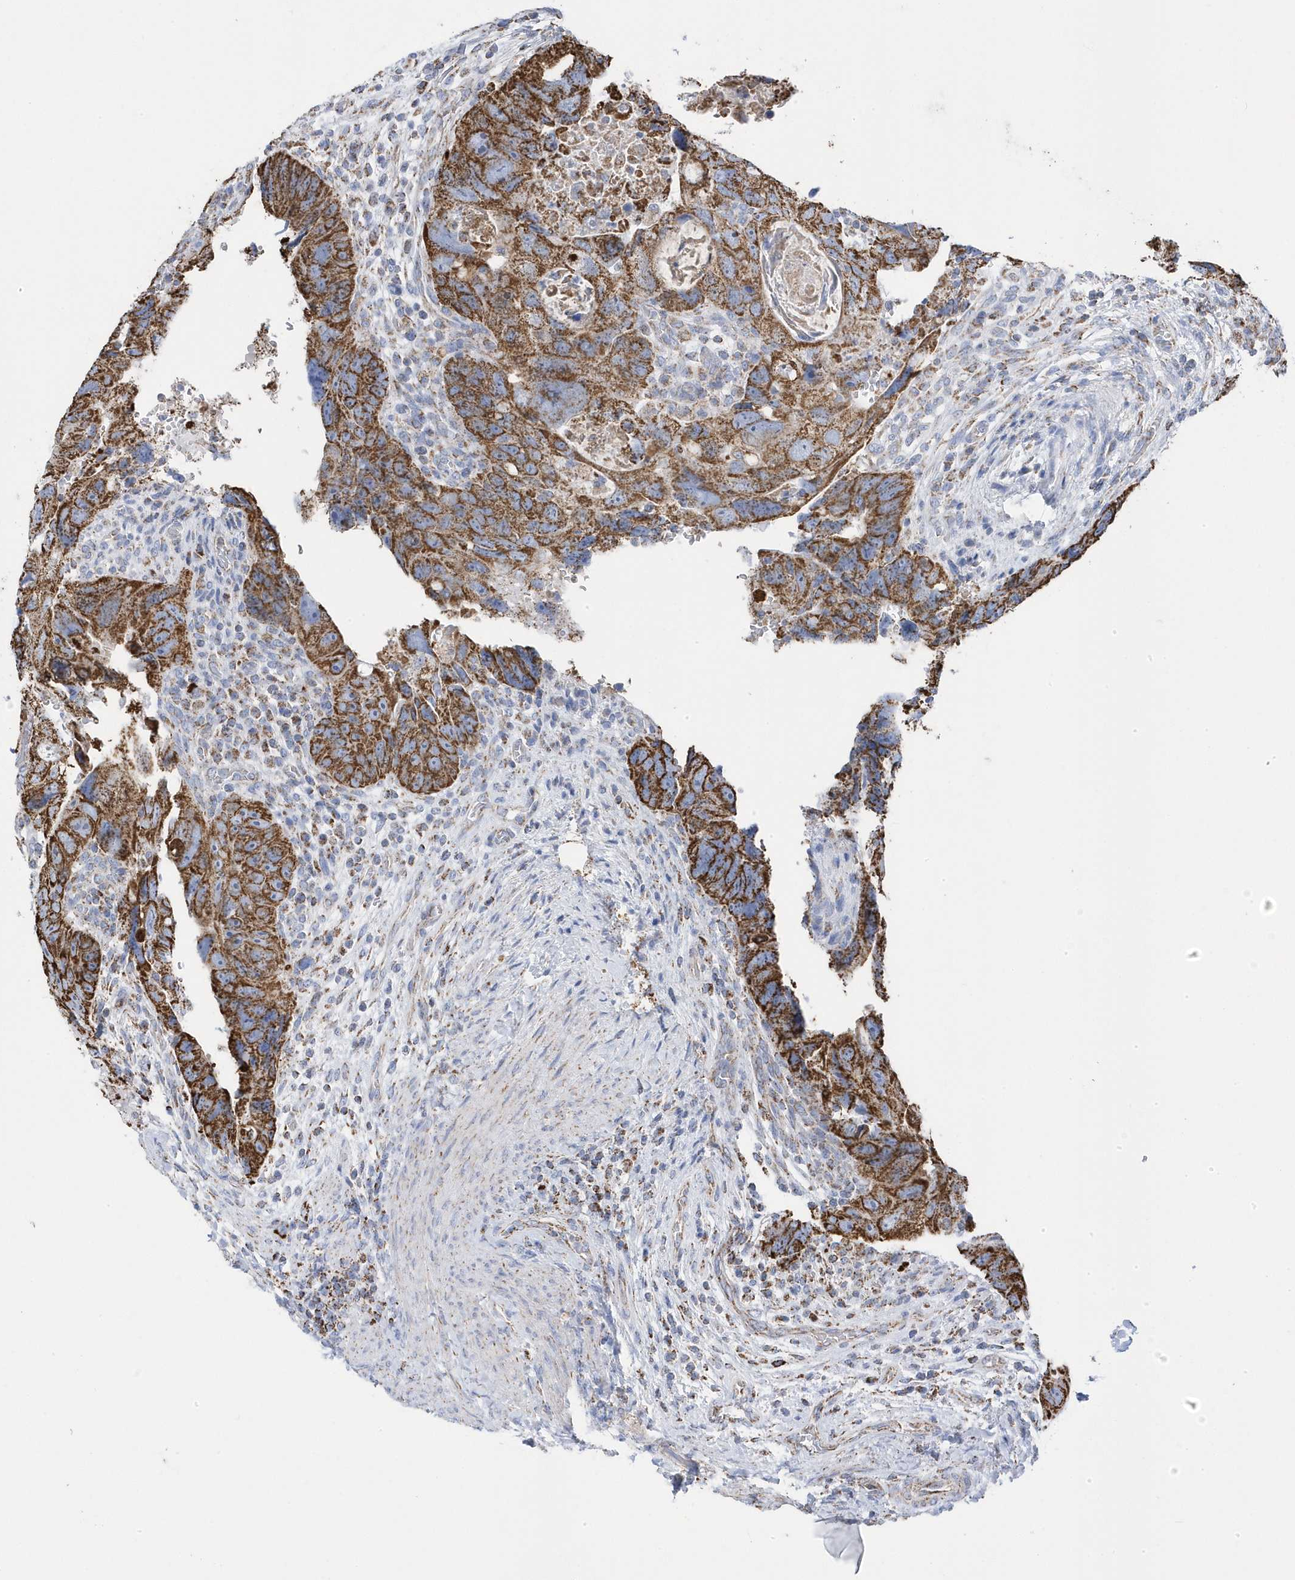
{"staining": {"intensity": "strong", "quantity": ">75%", "location": "cytoplasmic/membranous"}, "tissue": "colorectal cancer", "cell_type": "Tumor cells", "image_type": "cancer", "snomed": [{"axis": "morphology", "description": "Adenocarcinoma, NOS"}, {"axis": "topography", "description": "Rectum"}], "caption": "Immunohistochemical staining of human colorectal cancer demonstrates high levels of strong cytoplasmic/membranous protein positivity in approximately >75% of tumor cells.", "gene": "GTPBP8", "patient": {"sex": "male", "age": 59}}